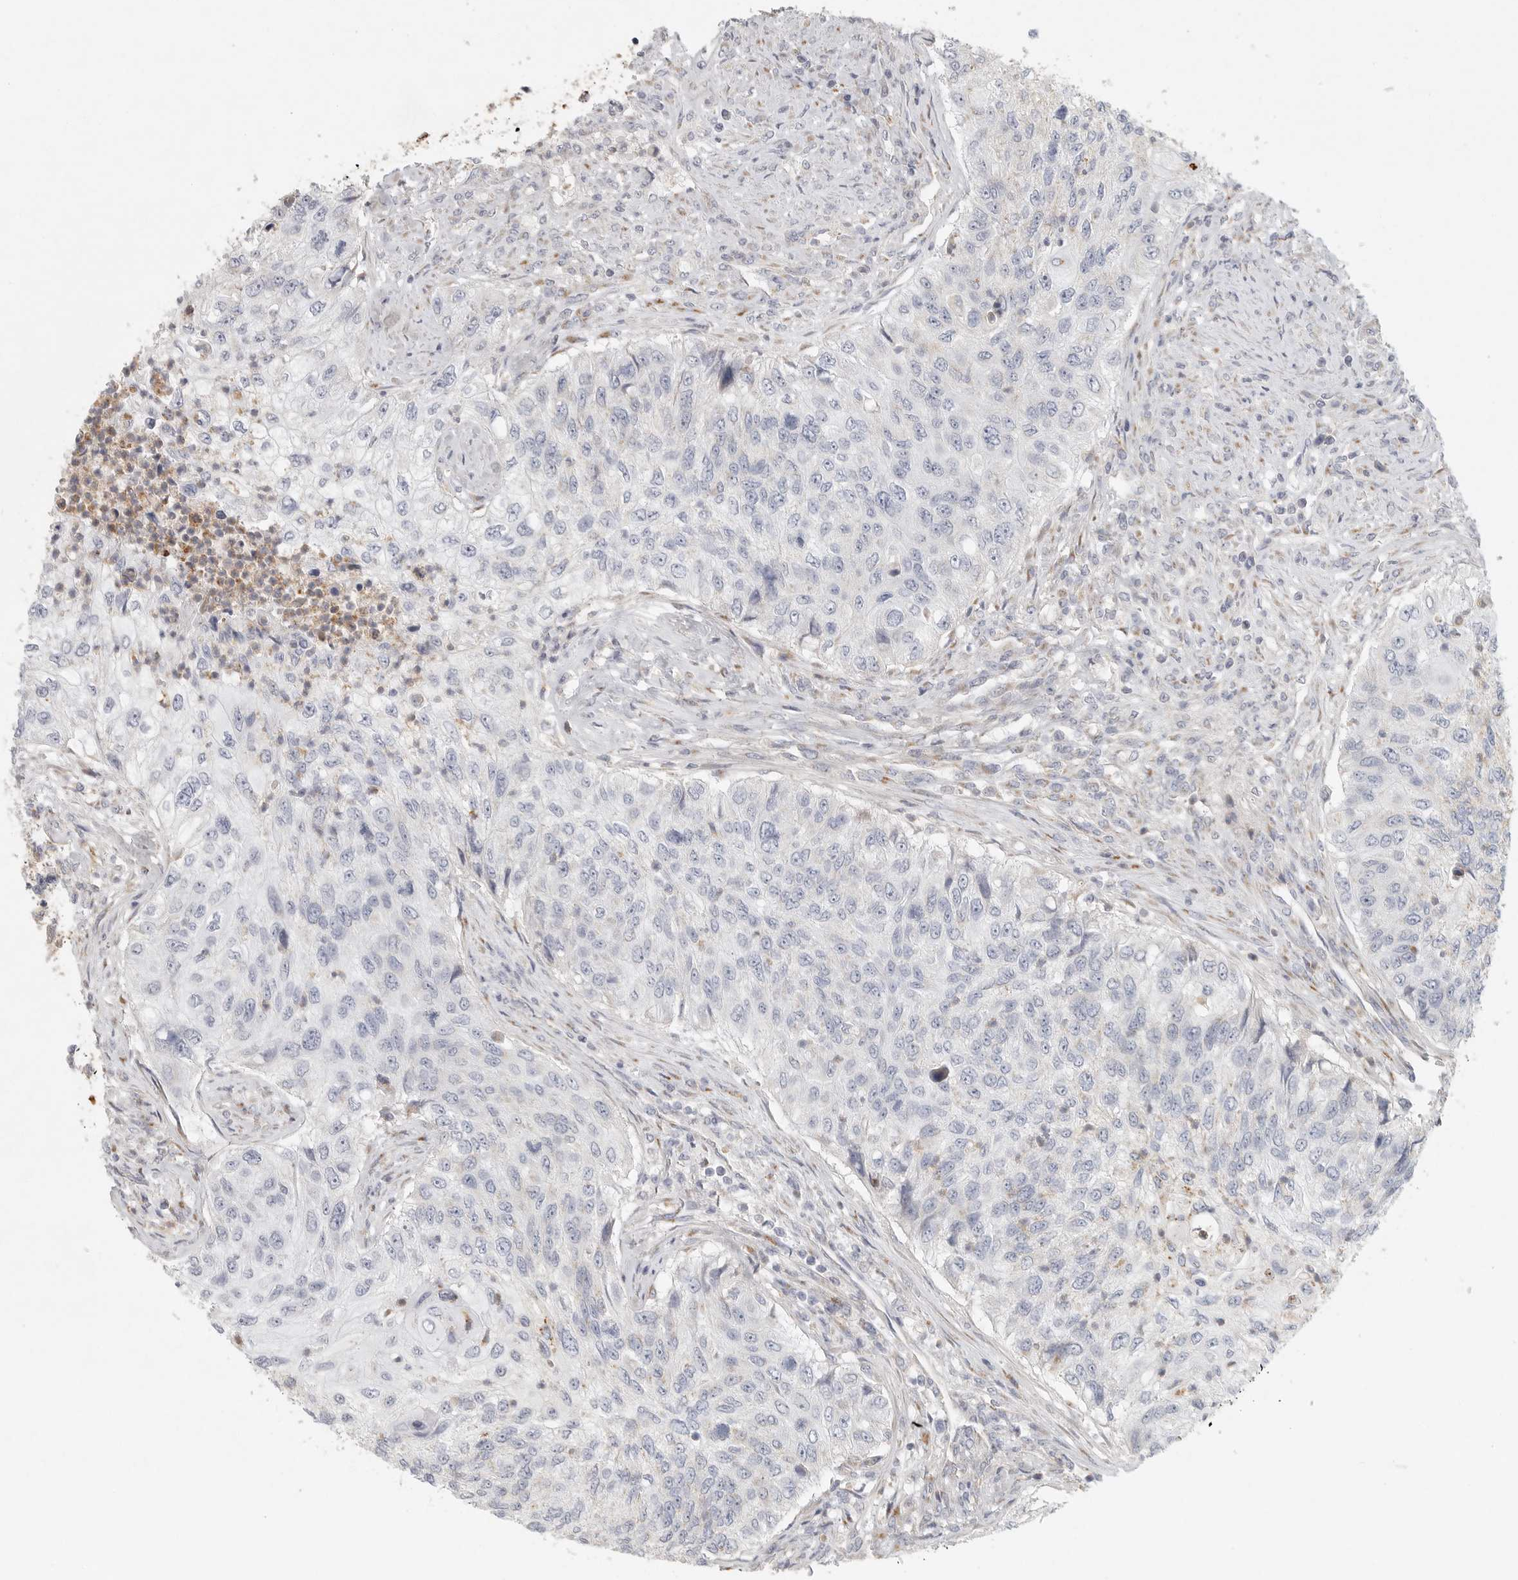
{"staining": {"intensity": "negative", "quantity": "none", "location": "none"}, "tissue": "urothelial cancer", "cell_type": "Tumor cells", "image_type": "cancer", "snomed": [{"axis": "morphology", "description": "Urothelial carcinoma, High grade"}, {"axis": "topography", "description": "Urinary bladder"}], "caption": "The IHC image has no significant expression in tumor cells of urothelial cancer tissue.", "gene": "SLC25A26", "patient": {"sex": "female", "age": 60}}